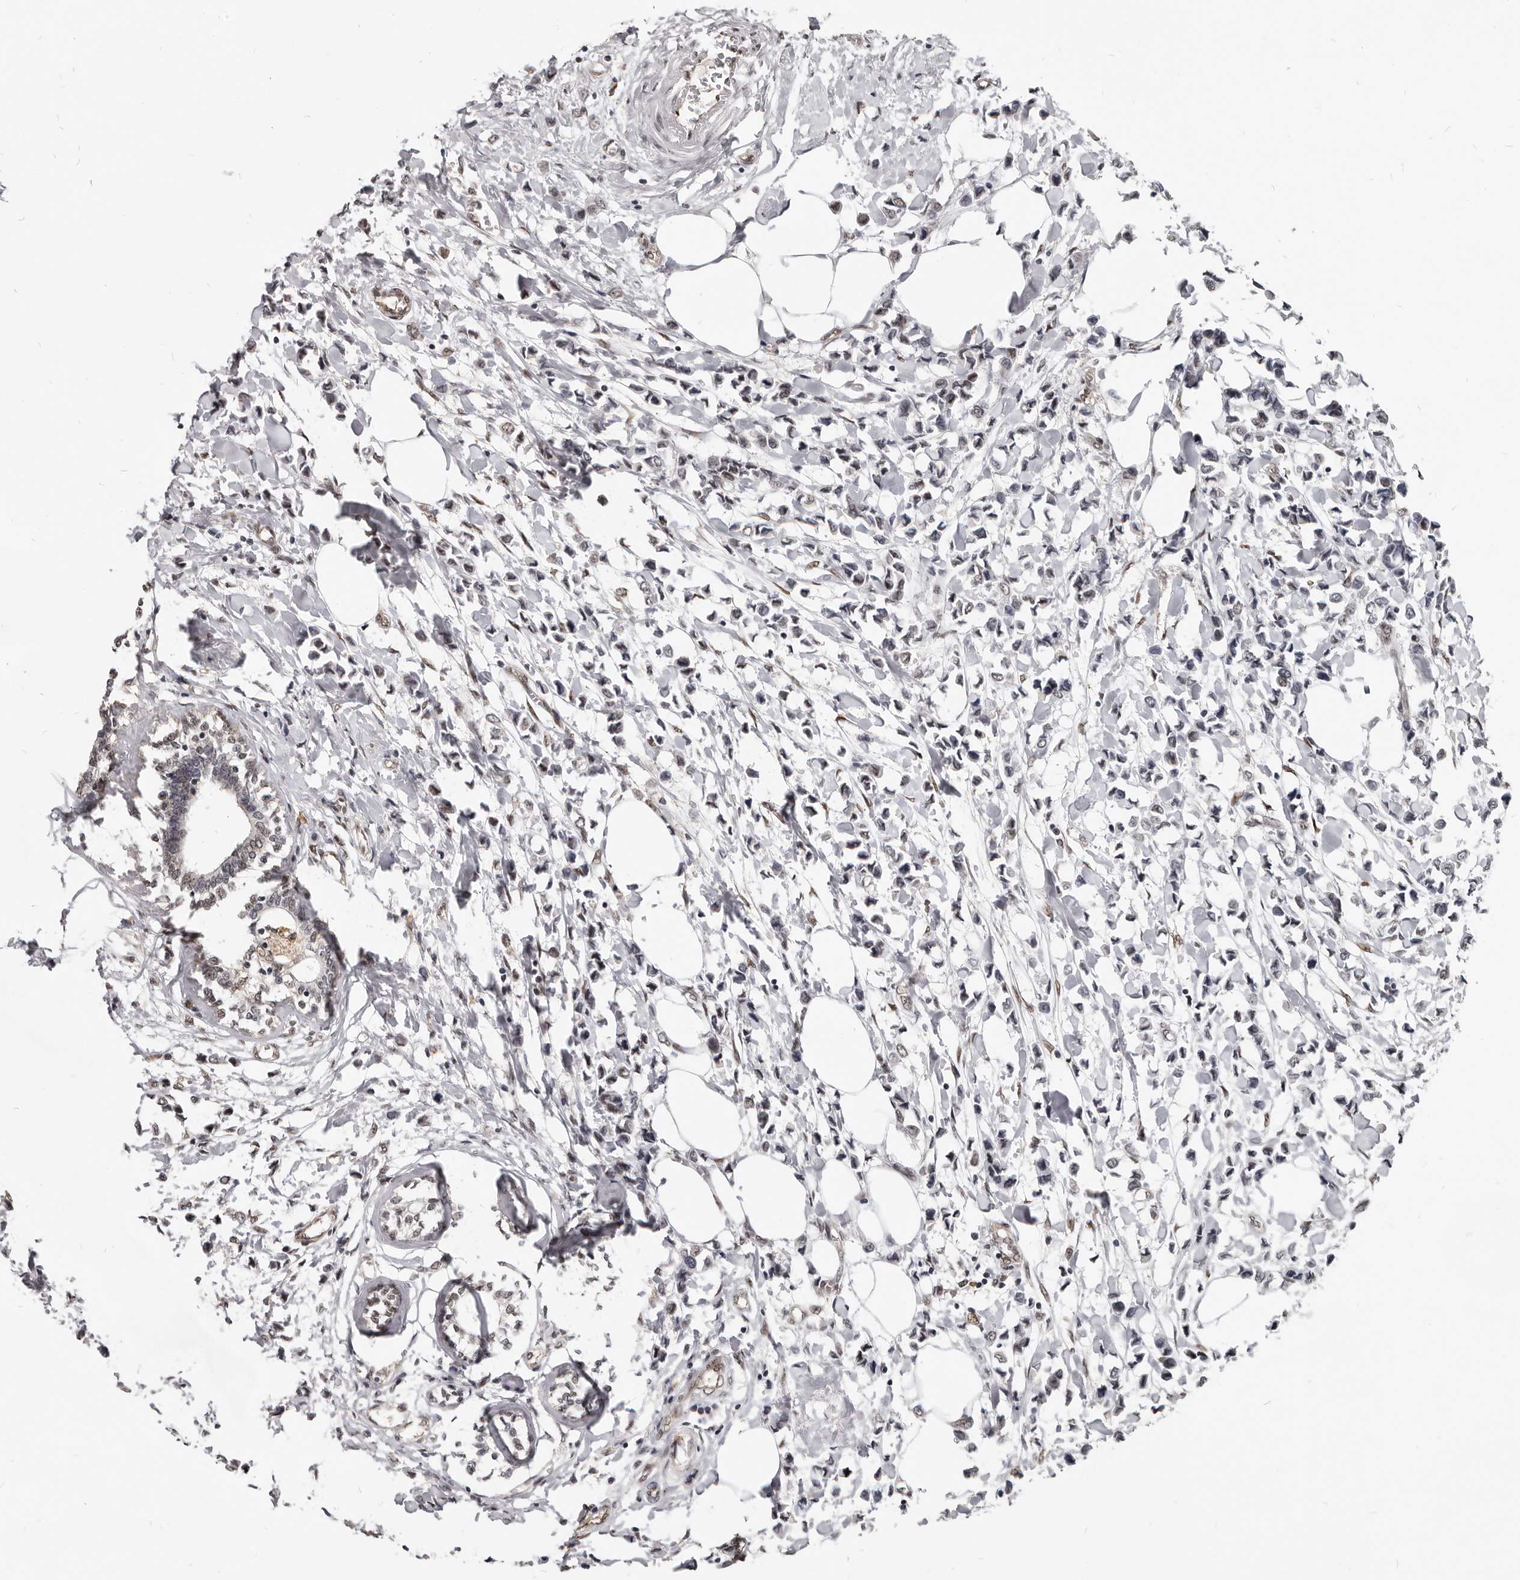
{"staining": {"intensity": "negative", "quantity": "none", "location": "none"}, "tissue": "breast cancer", "cell_type": "Tumor cells", "image_type": "cancer", "snomed": [{"axis": "morphology", "description": "Lobular carcinoma"}, {"axis": "topography", "description": "Breast"}], "caption": "Breast lobular carcinoma was stained to show a protein in brown. There is no significant expression in tumor cells.", "gene": "ATF5", "patient": {"sex": "female", "age": 51}}